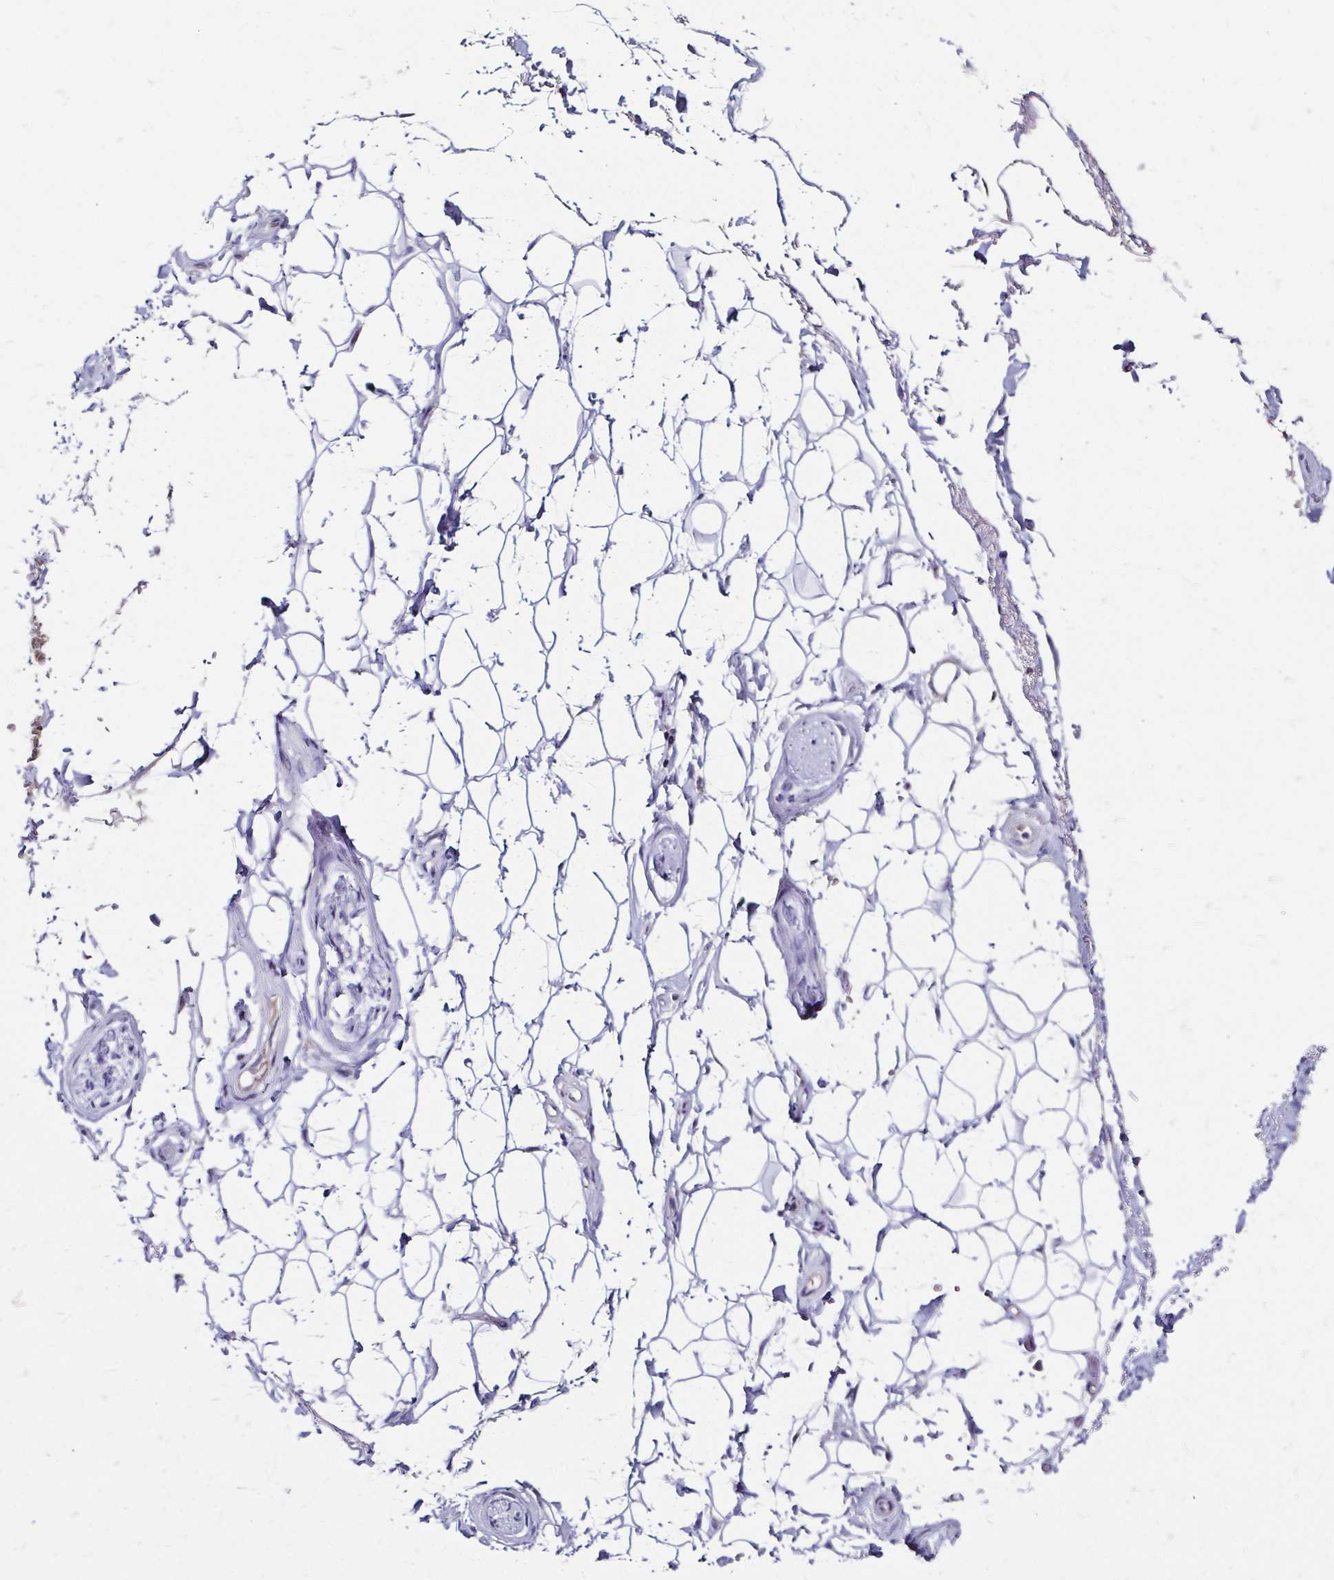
{"staining": {"intensity": "negative", "quantity": "none", "location": "none"}, "tissue": "adipose tissue", "cell_type": "Adipocytes", "image_type": "normal", "snomed": [{"axis": "morphology", "description": "Normal tissue, NOS"}, {"axis": "topography", "description": "Anal"}, {"axis": "topography", "description": "Peripheral nerve tissue"}], "caption": "Image shows no protein expression in adipocytes of benign adipose tissue. The staining is performed using DAB brown chromogen with nuclei counter-stained in using hematoxylin.", "gene": "SCG3", "patient": {"sex": "male", "age": 51}}